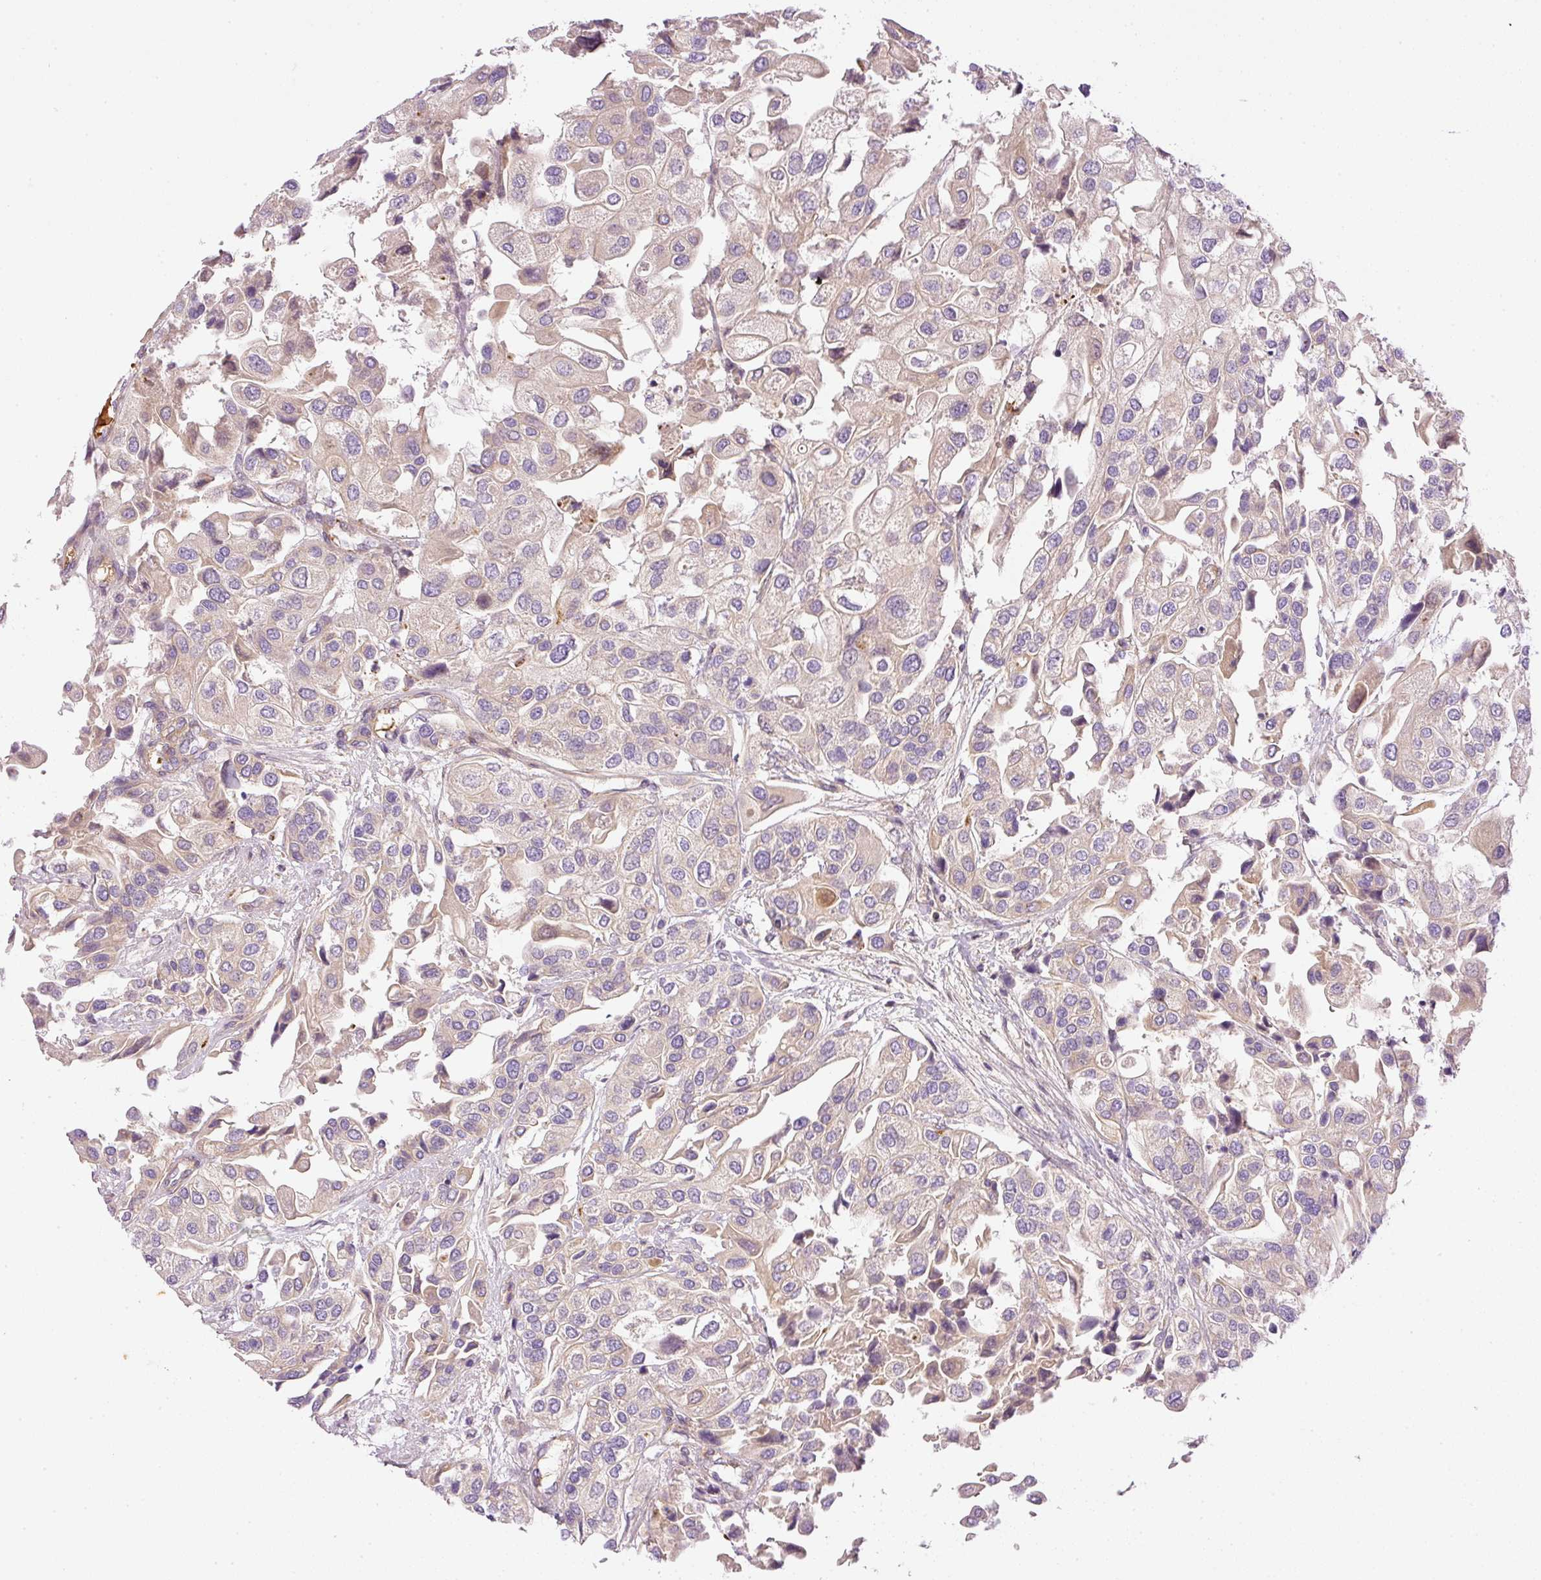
{"staining": {"intensity": "moderate", "quantity": "25%-75%", "location": "cytoplasmic/membranous"}, "tissue": "urothelial cancer", "cell_type": "Tumor cells", "image_type": "cancer", "snomed": [{"axis": "morphology", "description": "Urothelial carcinoma, High grade"}, {"axis": "topography", "description": "Urinary bladder"}], "caption": "Immunohistochemical staining of urothelial cancer displays moderate cytoplasmic/membranous protein staining in about 25%-75% of tumor cells.", "gene": "TBC1D2B", "patient": {"sex": "female", "age": 64}}